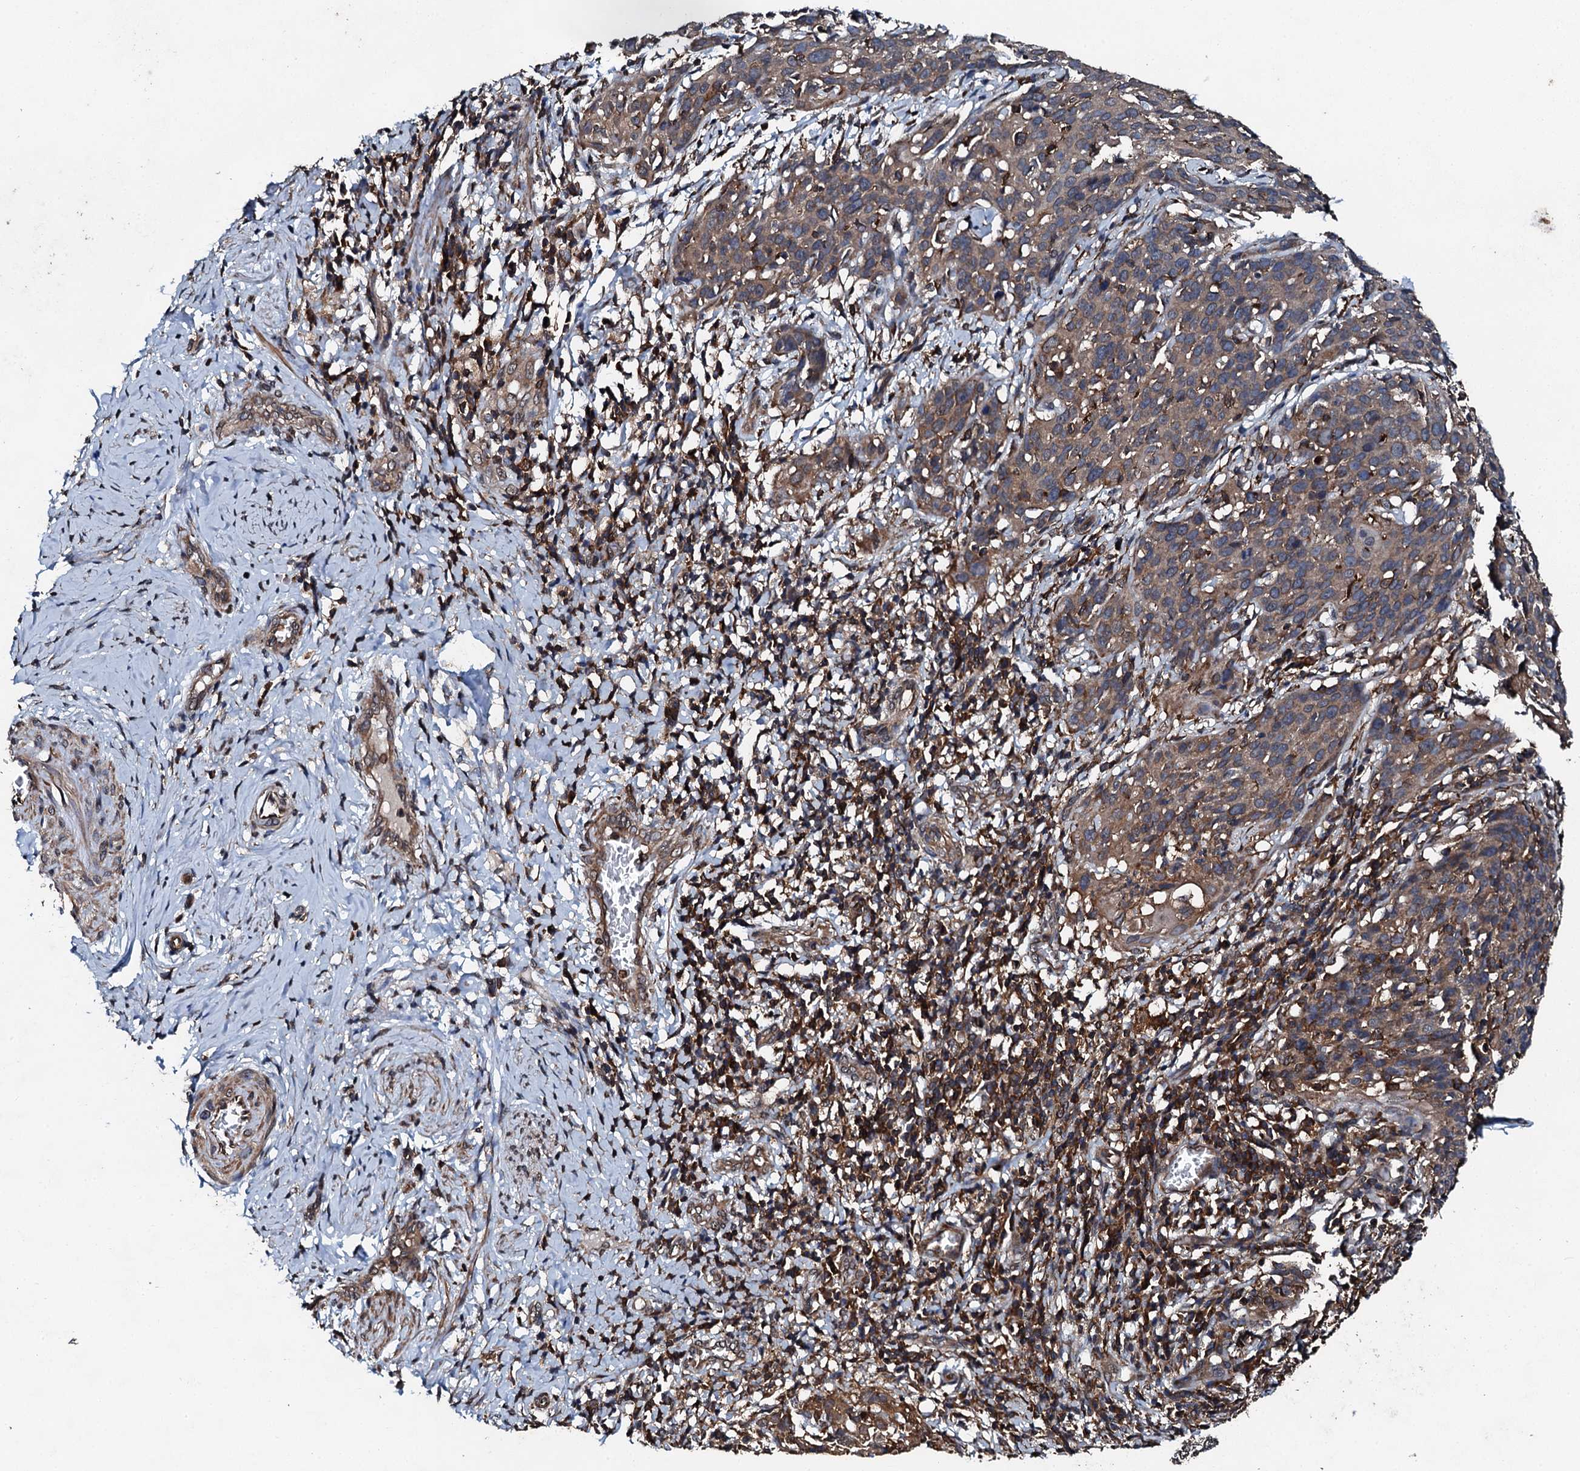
{"staining": {"intensity": "weak", "quantity": ">75%", "location": "cytoplasmic/membranous"}, "tissue": "cervical cancer", "cell_type": "Tumor cells", "image_type": "cancer", "snomed": [{"axis": "morphology", "description": "Squamous cell carcinoma, NOS"}, {"axis": "topography", "description": "Cervix"}], "caption": "DAB (3,3'-diaminobenzidine) immunohistochemical staining of human cervical cancer shows weak cytoplasmic/membranous protein expression in approximately >75% of tumor cells.", "gene": "EDC4", "patient": {"sex": "female", "age": 50}}